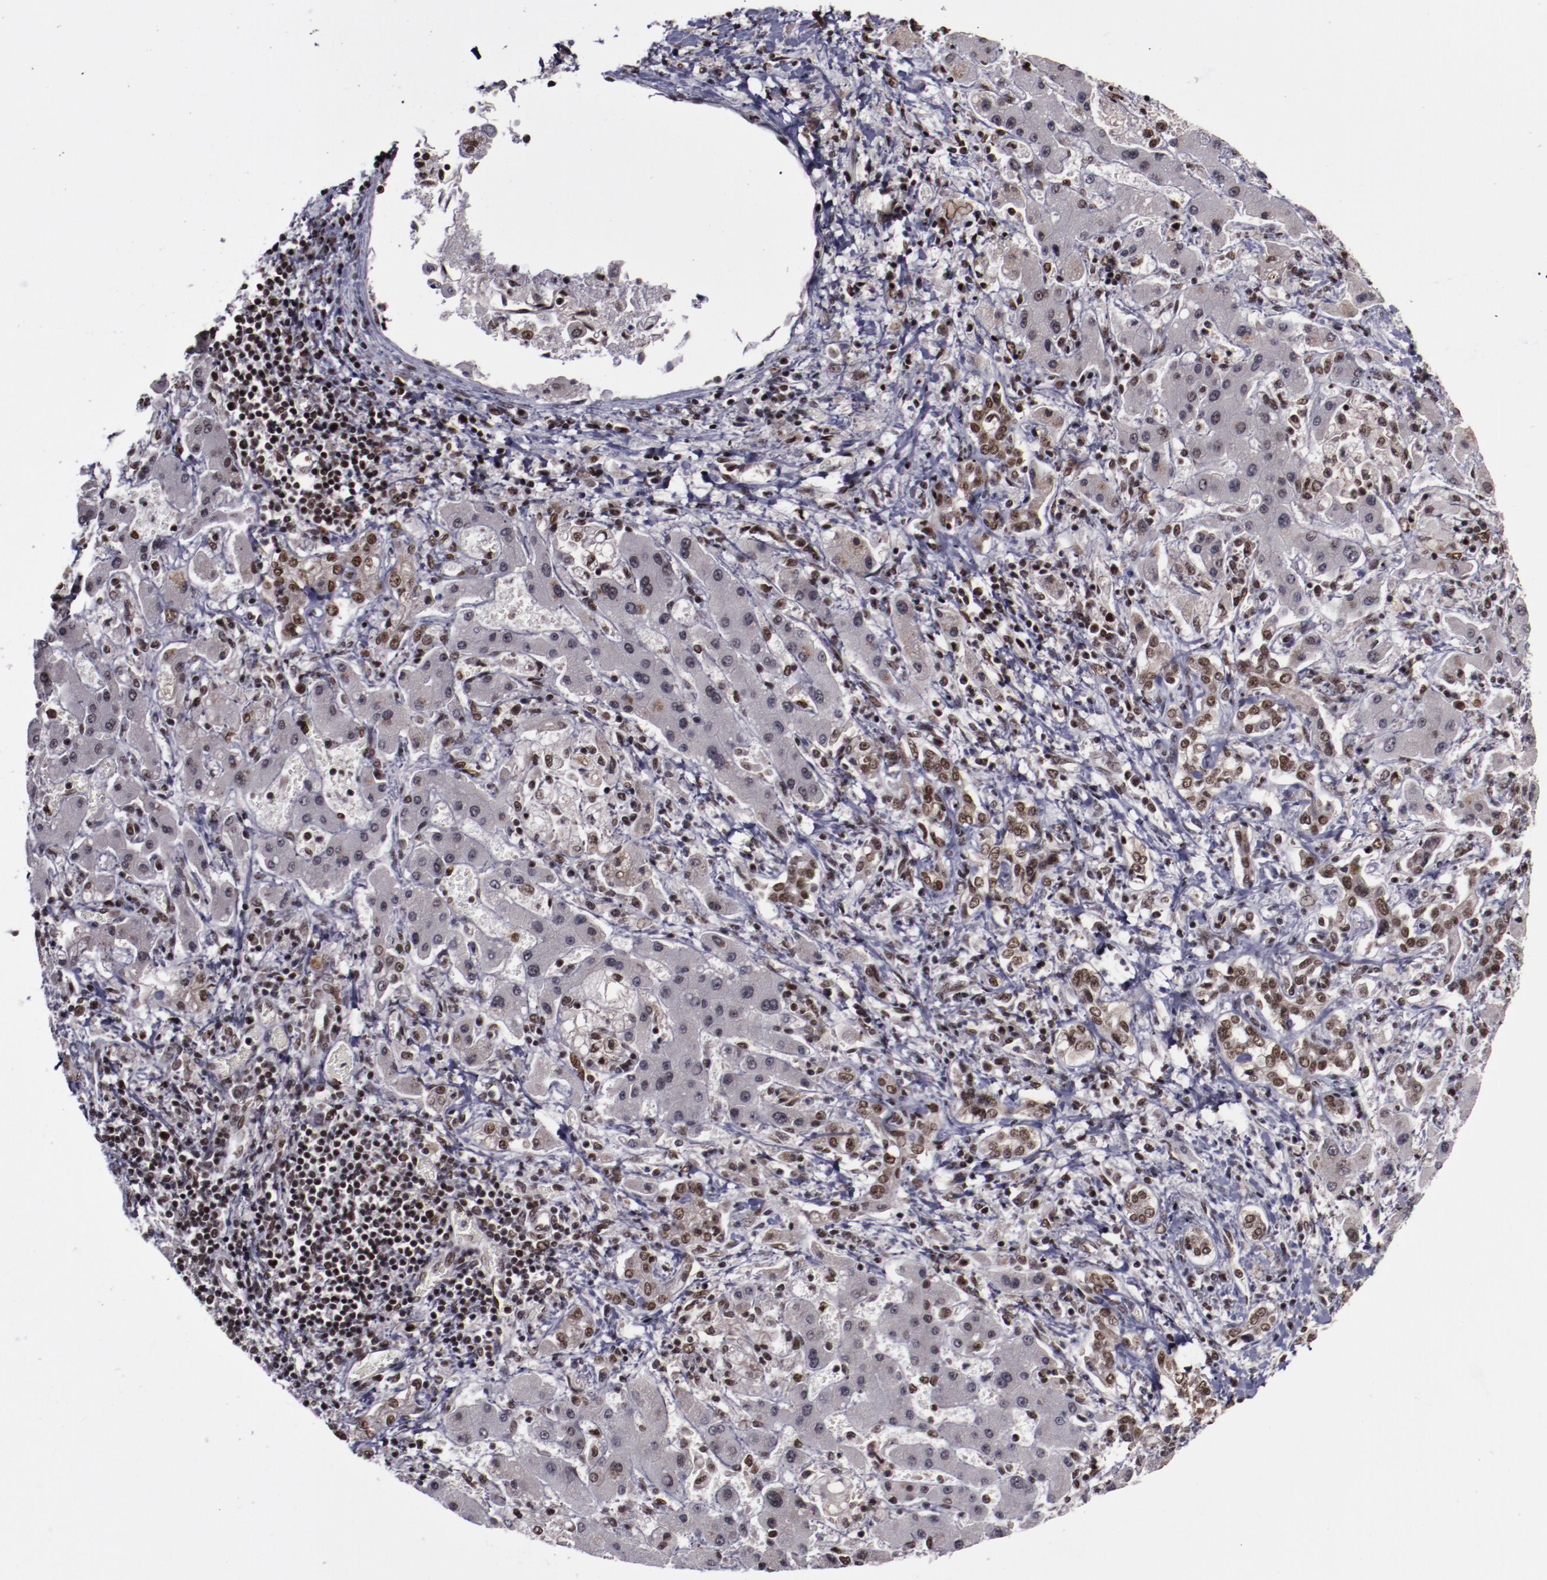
{"staining": {"intensity": "moderate", "quantity": ">75%", "location": "nuclear"}, "tissue": "liver cancer", "cell_type": "Tumor cells", "image_type": "cancer", "snomed": [{"axis": "morphology", "description": "Cholangiocarcinoma"}, {"axis": "topography", "description": "Liver"}], "caption": "About >75% of tumor cells in liver cancer display moderate nuclear protein expression as visualized by brown immunohistochemical staining.", "gene": "ERH", "patient": {"sex": "male", "age": 50}}